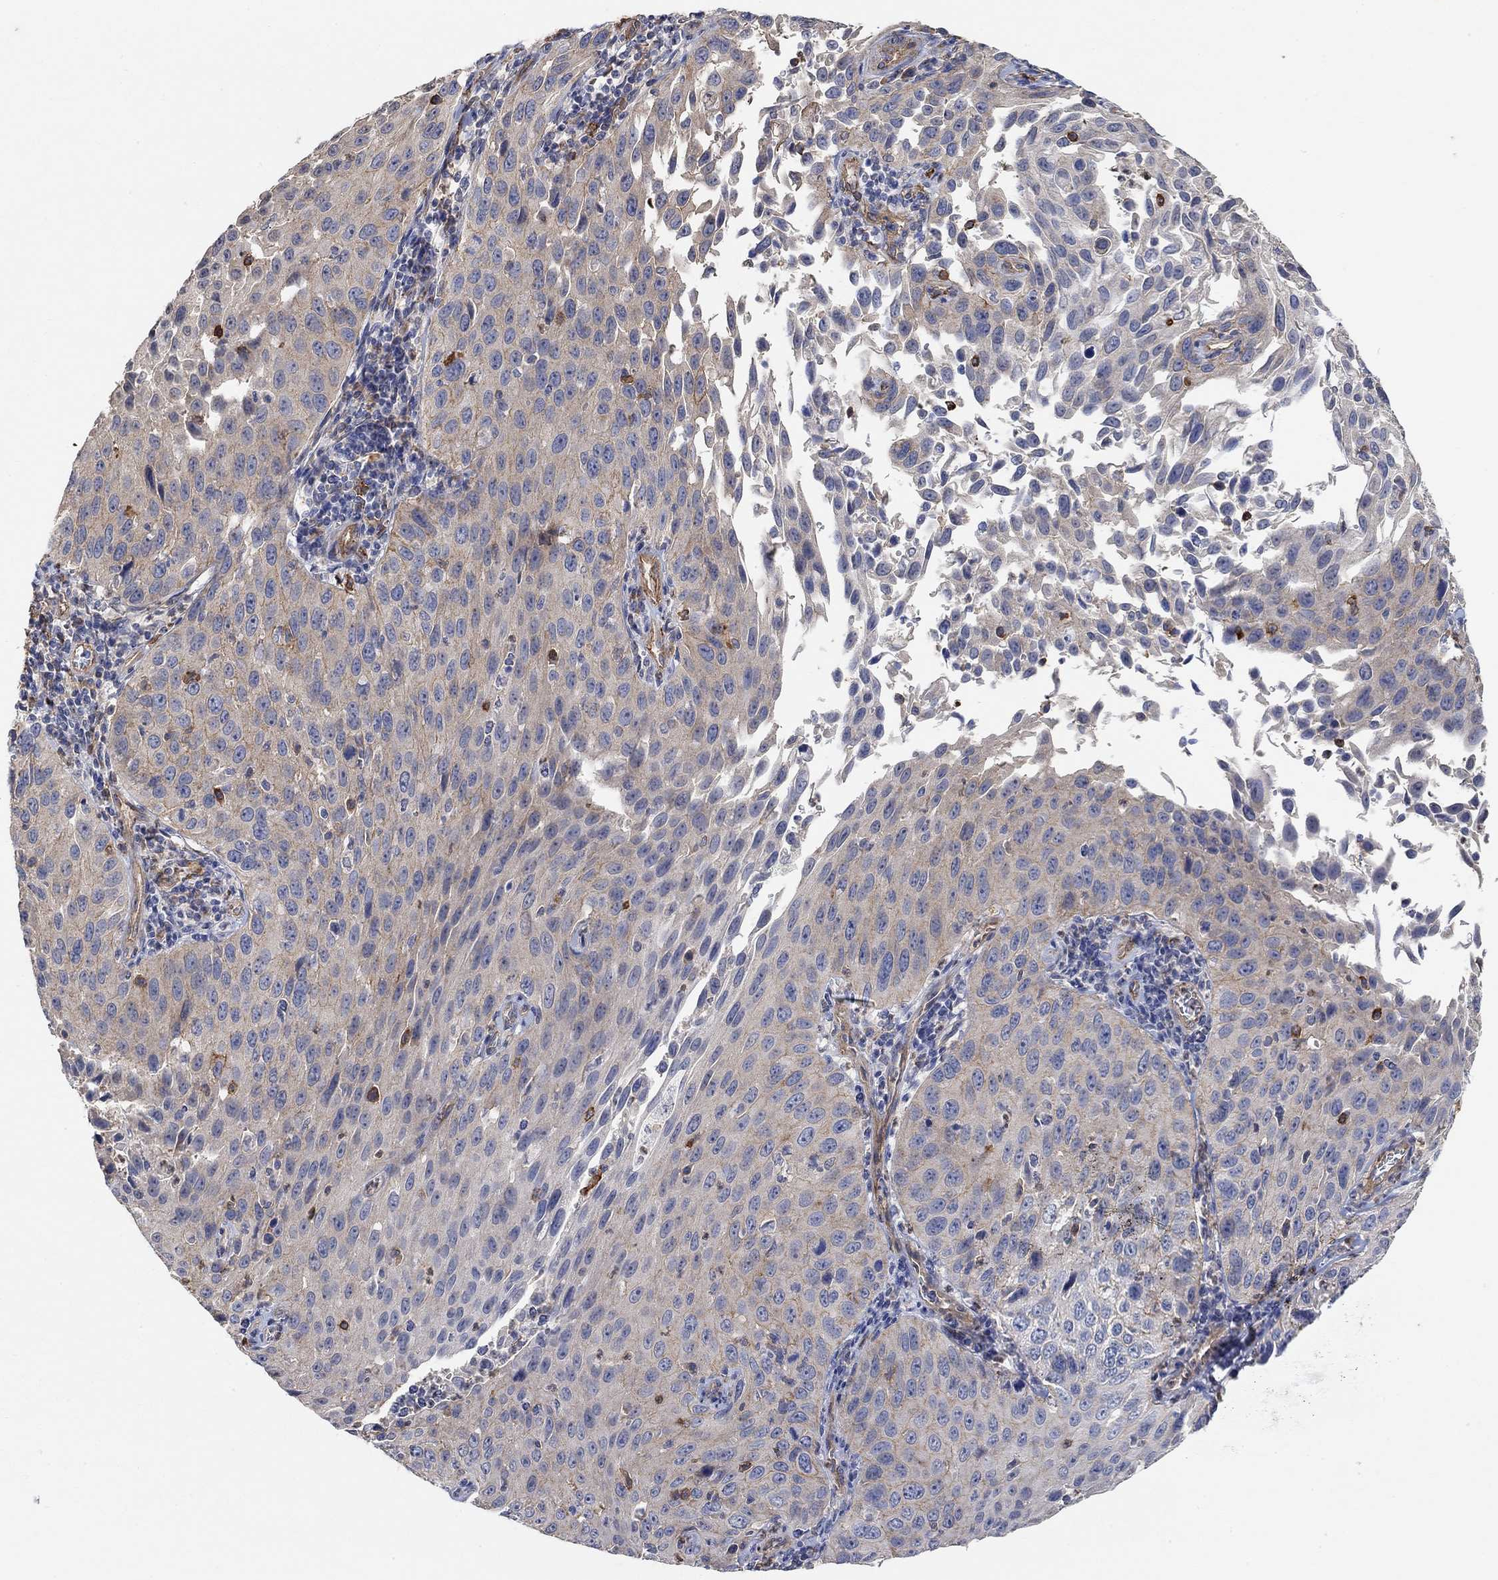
{"staining": {"intensity": "moderate", "quantity": "<25%", "location": "cytoplasmic/membranous"}, "tissue": "cervical cancer", "cell_type": "Tumor cells", "image_type": "cancer", "snomed": [{"axis": "morphology", "description": "Squamous cell carcinoma, NOS"}, {"axis": "topography", "description": "Cervix"}], "caption": "This is a photomicrograph of immunohistochemistry (IHC) staining of cervical squamous cell carcinoma, which shows moderate expression in the cytoplasmic/membranous of tumor cells.", "gene": "SYT16", "patient": {"sex": "female", "age": 26}}